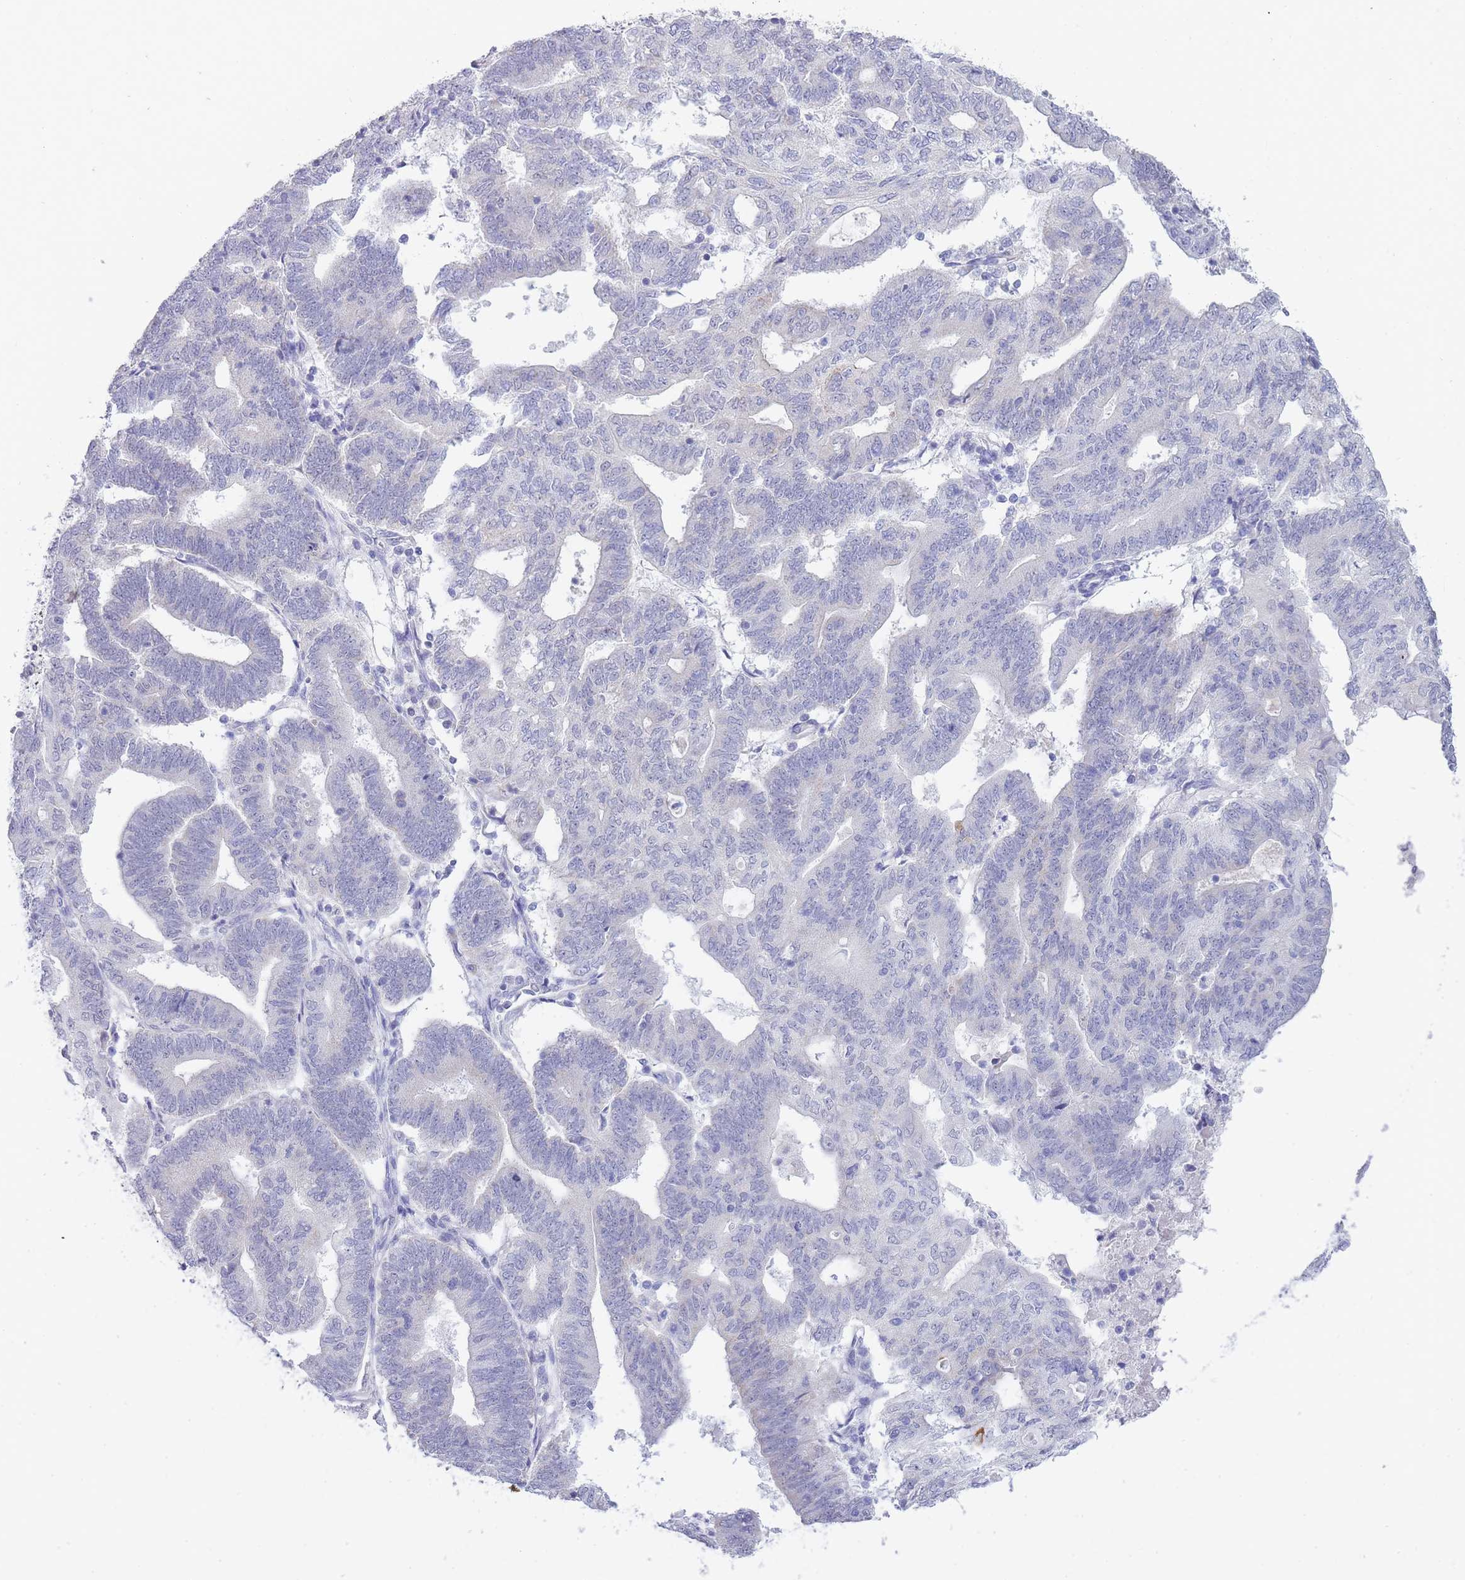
{"staining": {"intensity": "negative", "quantity": "none", "location": "none"}, "tissue": "endometrial cancer", "cell_type": "Tumor cells", "image_type": "cancer", "snomed": [{"axis": "morphology", "description": "Adenocarcinoma, NOS"}, {"axis": "topography", "description": "Endometrium"}], "caption": "DAB immunohistochemical staining of endometrial cancer reveals no significant staining in tumor cells. (Stains: DAB (3,3'-diaminobenzidine) immunohistochemistry with hematoxylin counter stain, Microscopy: brightfield microscopy at high magnification).", "gene": "FRAT2", "patient": {"sex": "female", "age": 70}}